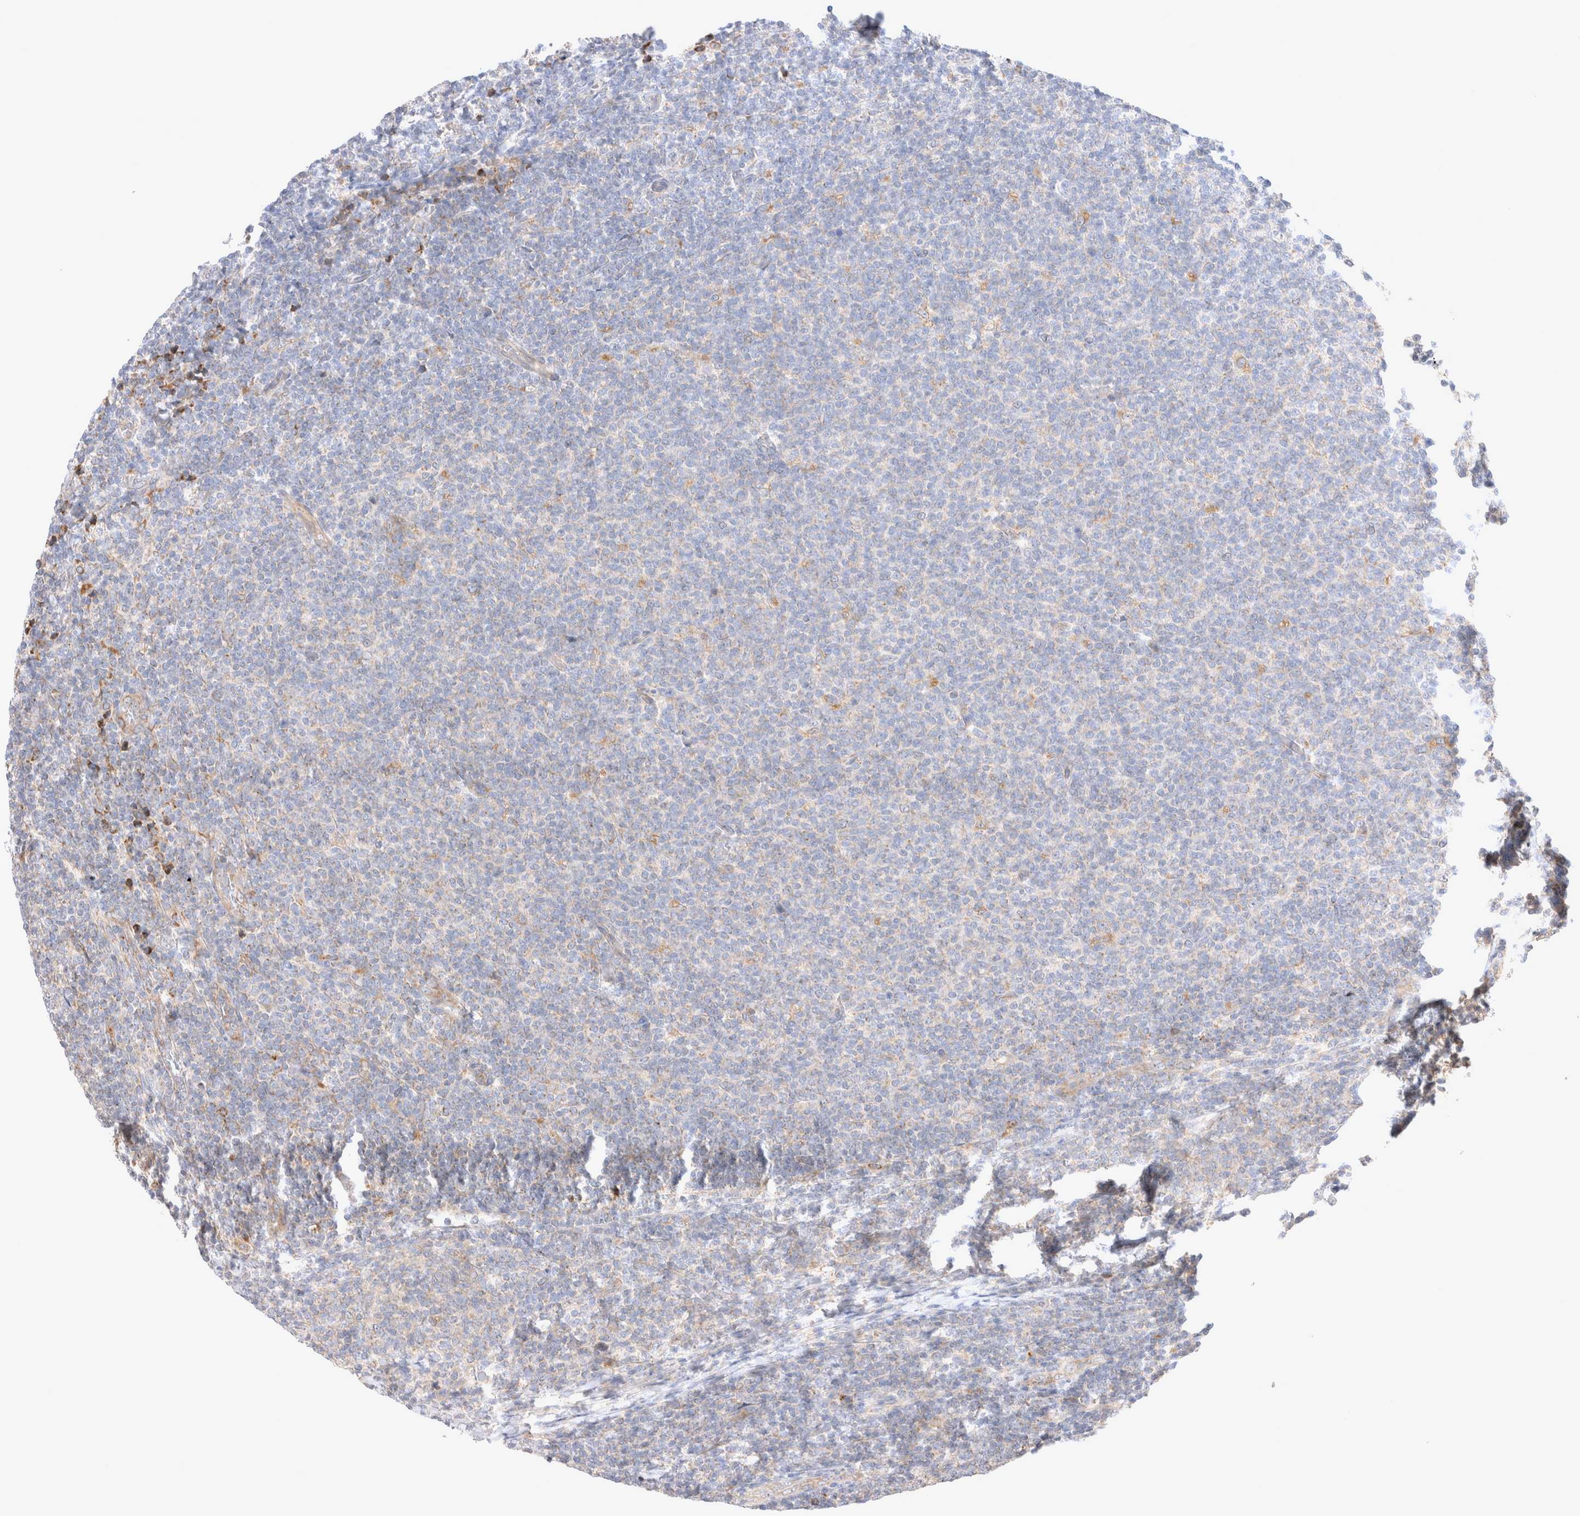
{"staining": {"intensity": "negative", "quantity": "none", "location": "none"}, "tissue": "lymphoma", "cell_type": "Tumor cells", "image_type": "cancer", "snomed": [{"axis": "morphology", "description": "Malignant lymphoma, non-Hodgkin's type, Low grade"}, {"axis": "topography", "description": "Lymph node"}], "caption": "This is an immunohistochemistry (IHC) image of human lymphoma. There is no expression in tumor cells.", "gene": "NPC1", "patient": {"sex": "male", "age": 66}}